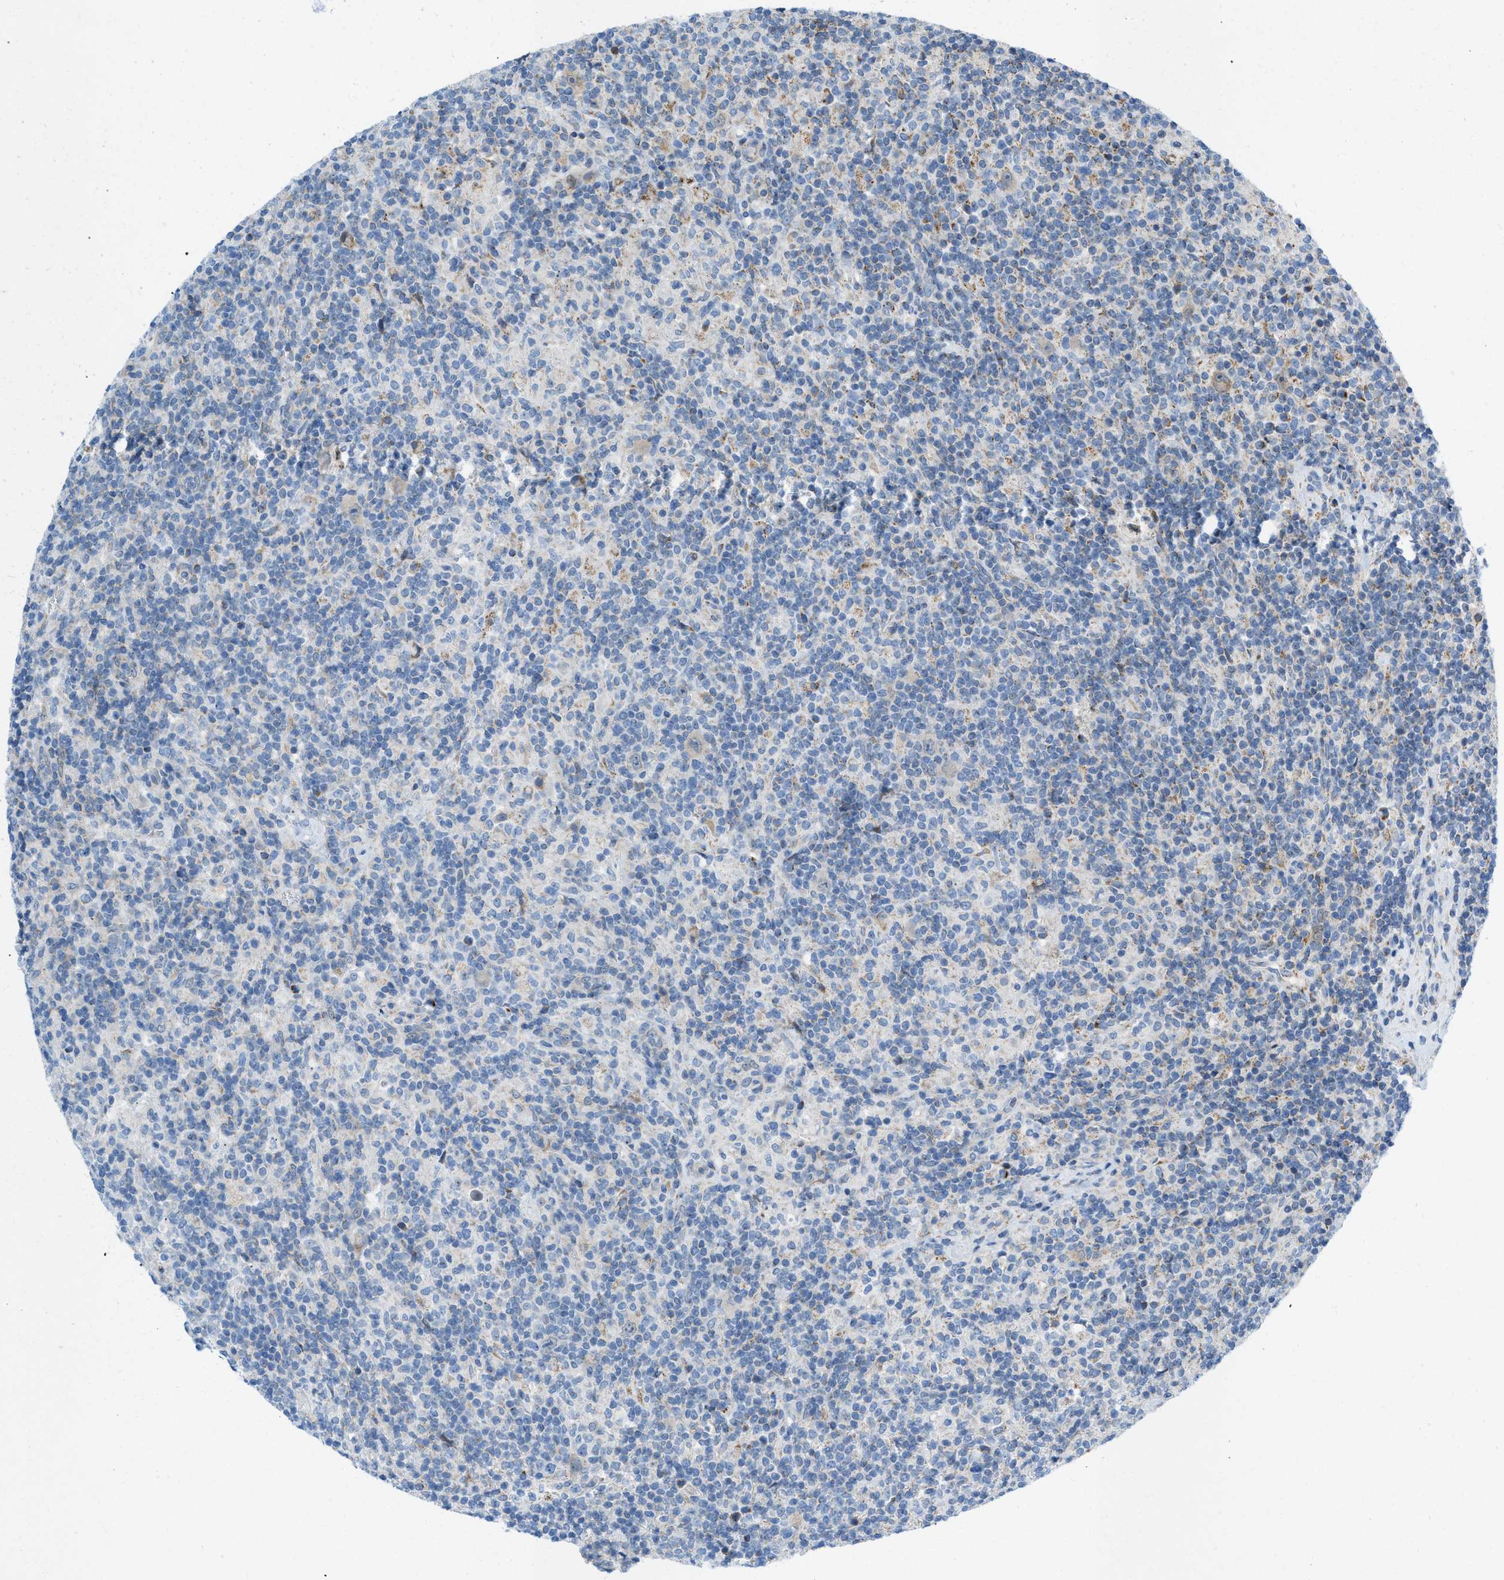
{"staining": {"intensity": "negative", "quantity": "none", "location": "none"}, "tissue": "lymphoma", "cell_type": "Tumor cells", "image_type": "cancer", "snomed": [{"axis": "morphology", "description": "Hodgkin's disease, NOS"}, {"axis": "topography", "description": "Lymph node"}], "caption": "Protein analysis of lymphoma shows no significant positivity in tumor cells.", "gene": "RBBP9", "patient": {"sex": "male", "age": 70}}